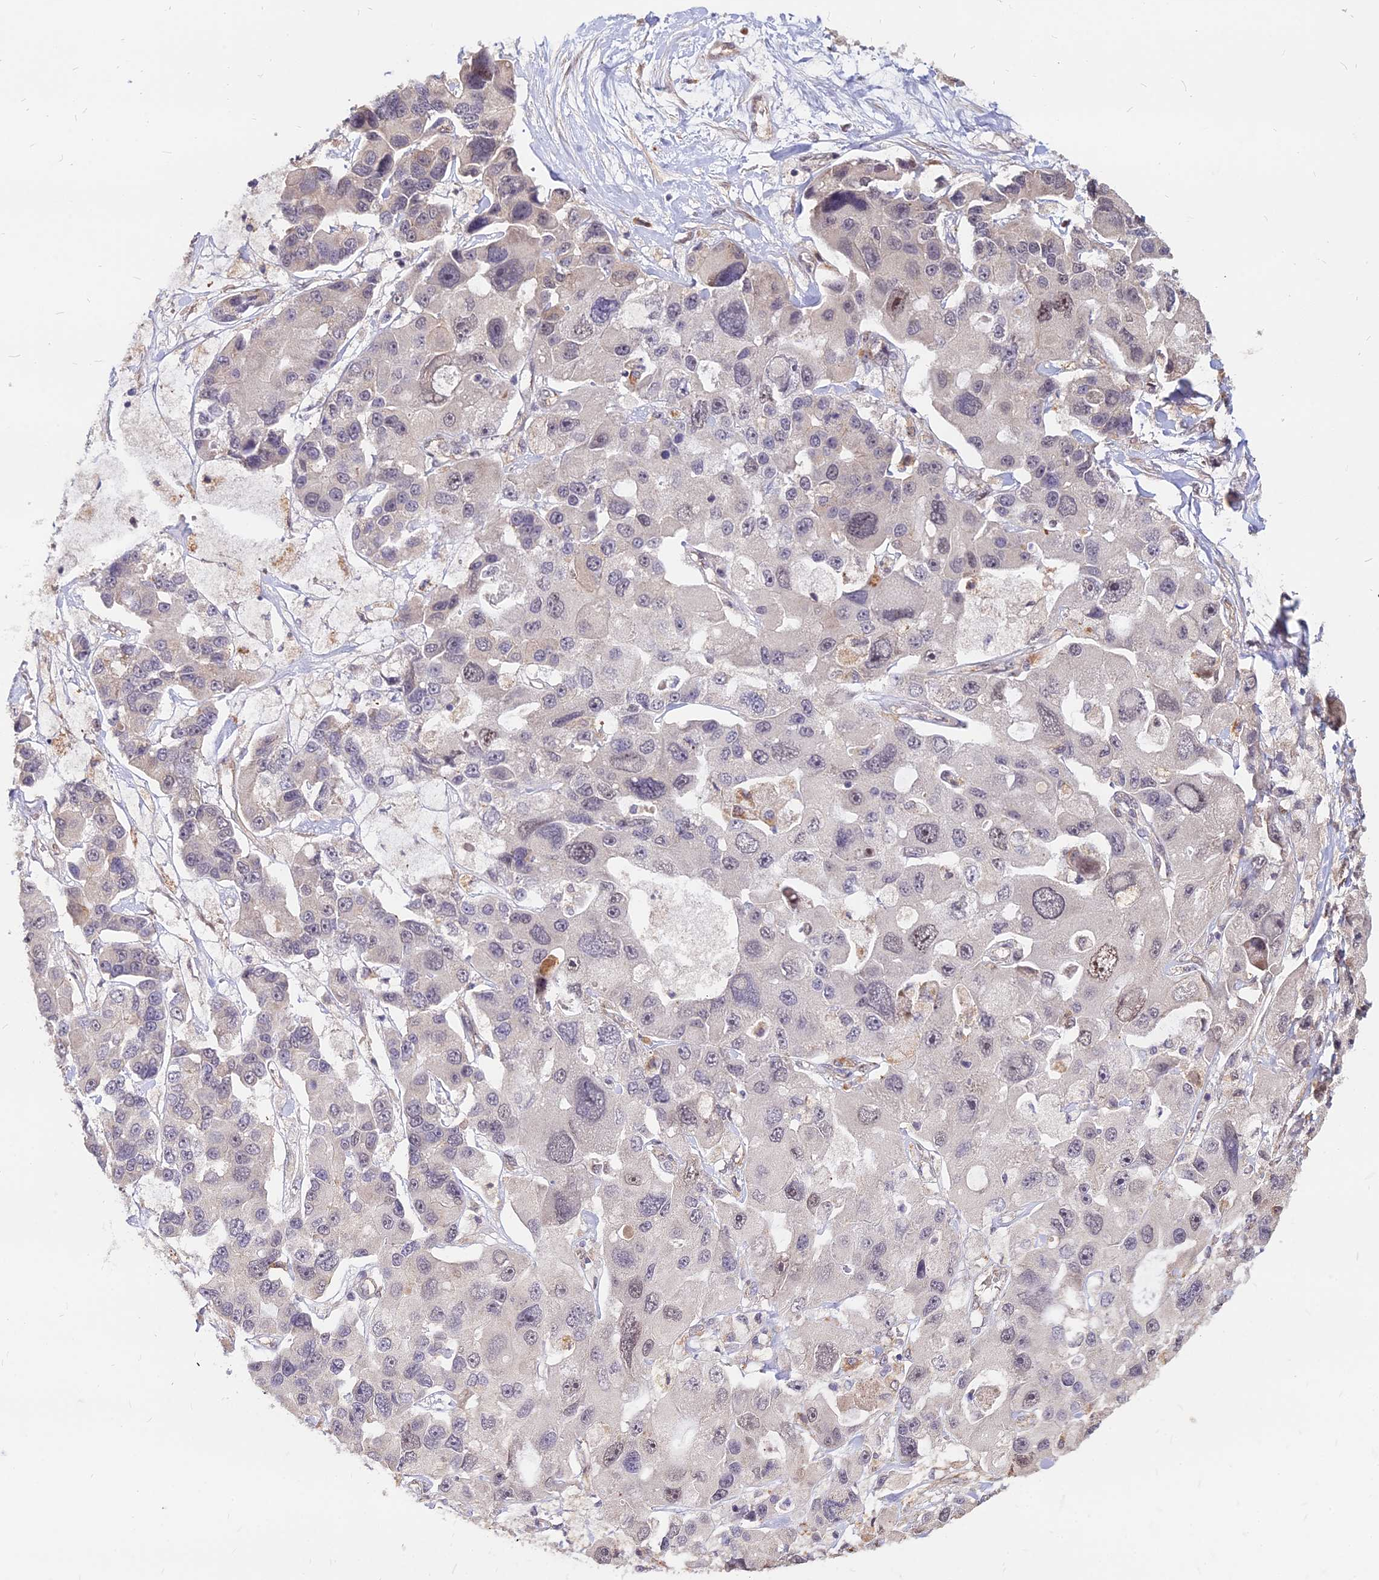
{"staining": {"intensity": "weak", "quantity": "<25%", "location": "nuclear"}, "tissue": "lung cancer", "cell_type": "Tumor cells", "image_type": "cancer", "snomed": [{"axis": "morphology", "description": "Adenocarcinoma, NOS"}, {"axis": "topography", "description": "Lung"}], "caption": "This is an immunohistochemistry image of lung cancer (adenocarcinoma). There is no positivity in tumor cells.", "gene": "C11orf68", "patient": {"sex": "female", "age": 54}}